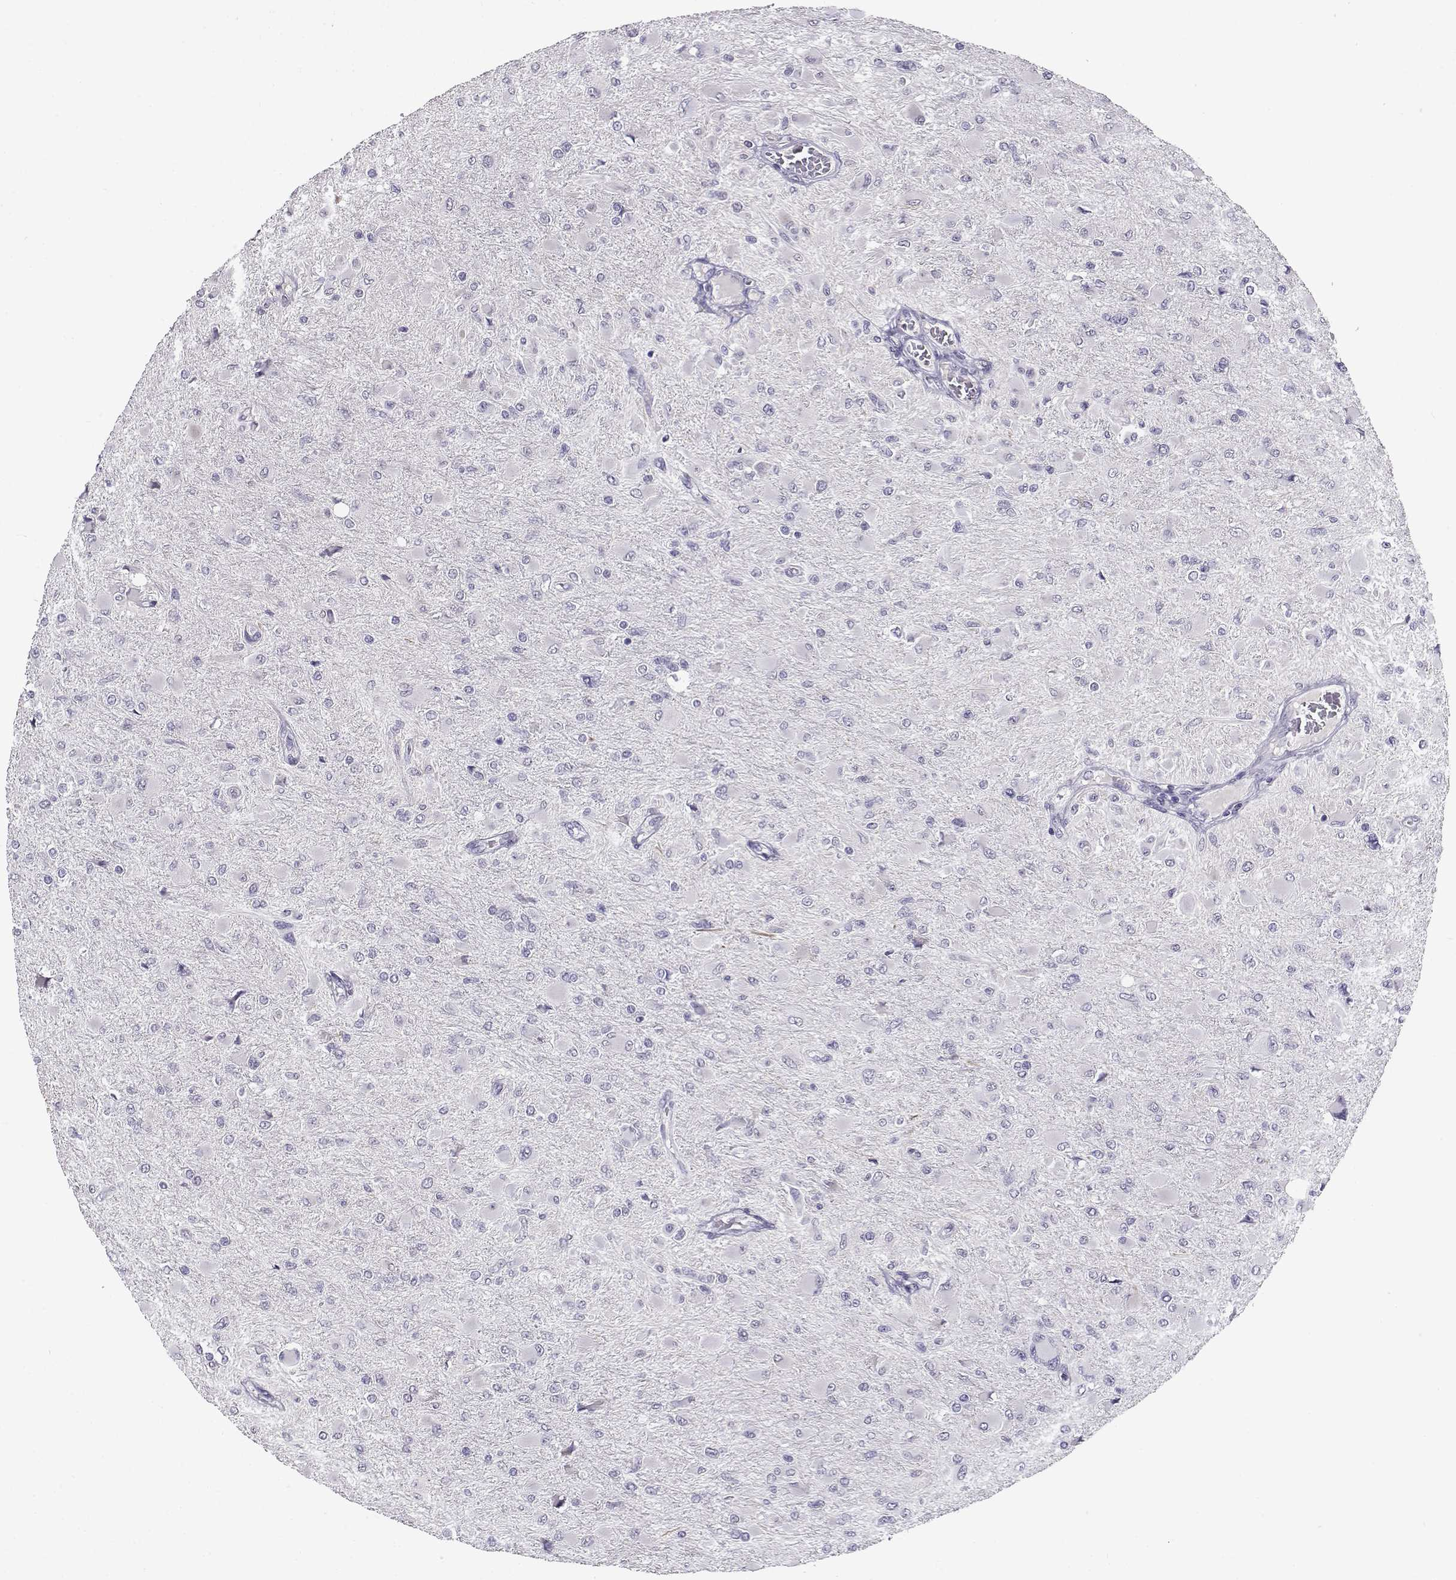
{"staining": {"intensity": "negative", "quantity": "none", "location": "none"}, "tissue": "glioma", "cell_type": "Tumor cells", "image_type": "cancer", "snomed": [{"axis": "morphology", "description": "Glioma, malignant, High grade"}, {"axis": "topography", "description": "Cerebral cortex"}], "caption": "This is an IHC histopathology image of human high-grade glioma (malignant). There is no staining in tumor cells.", "gene": "RHOXF2", "patient": {"sex": "female", "age": 36}}